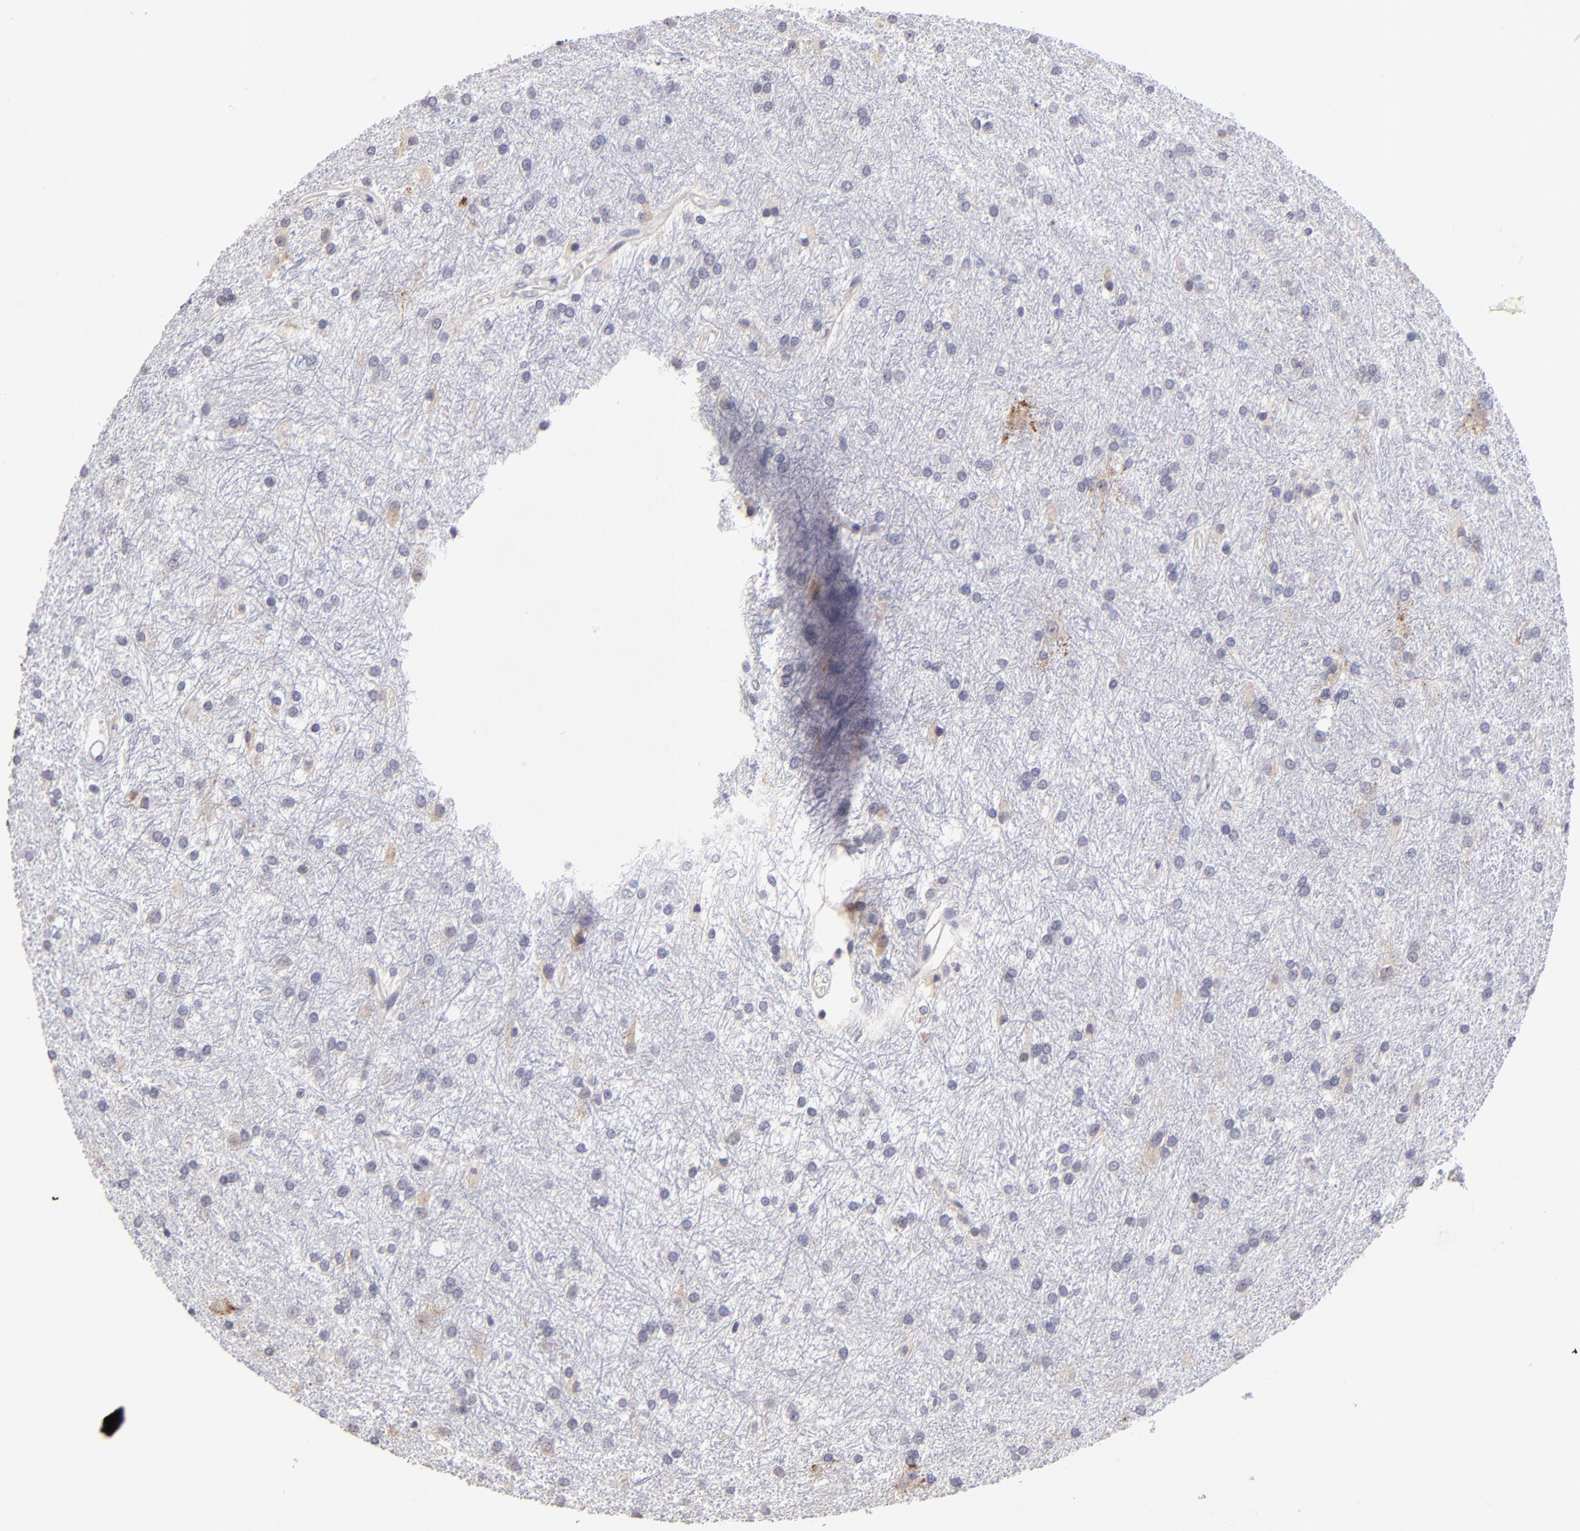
{"staining": {"intensity": "negative", "quantity": "none", "location": "none"}, "tissue": "glioma", "cell_type": "Tumor cells", "image_type": "cancer", "snomed": [{"axis": "morphology", "description": "Glioma, malignant, High grade"}, {"axis": "topography", "description": "Brain"}], "caption": "High magnification brightfield microscopy of high-grade glioma (malignant) stained with DAB (3,3'-diaminobenzidine) (brown) and counterstained with hematoxylin (blue): tumor cells show no significant expression.", "gene": "DNMT1", "patient": {"sex": "female", "age": 50}}